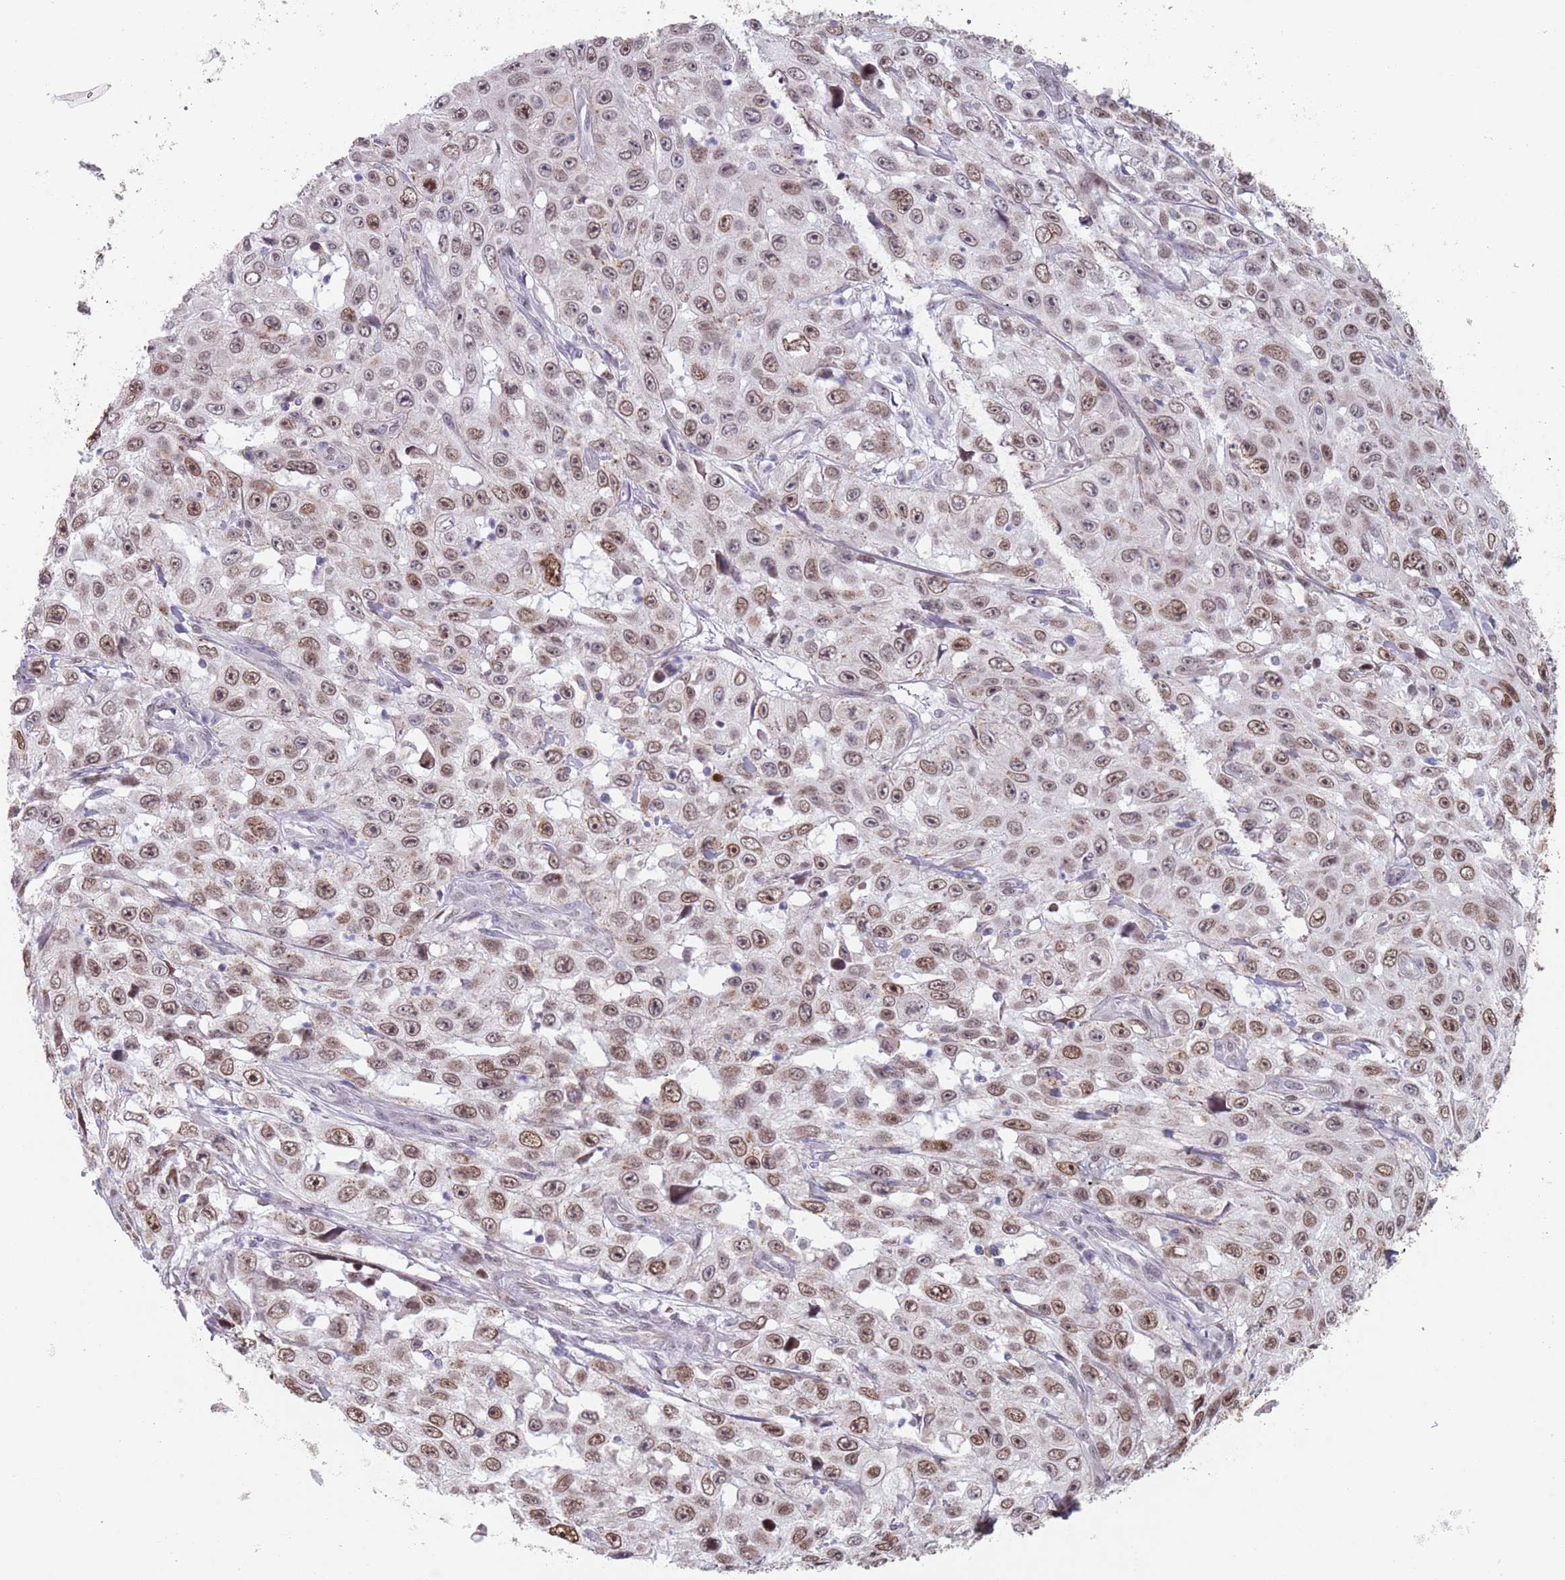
{"staining": {"intensity": "moderate", "quantity": ">75%", "location": "nuclear"}, "tissue": "skin cancer", "cell_type": "Tumor cells", "image_type": "cancer", "snomed": [{"axis": "morphology", "description": "Squamous cell carcinoma, NOS"}, {"axis": "topography", "description": "Skin"}], "caption": "An image showing moderate nuclear expression in approximately >75% of tumor cells in skin cancer, as visualized by brown immunohistochemical staining.", "gene": "MFSD12", "patient": {"sex": "male", "age": 82}}